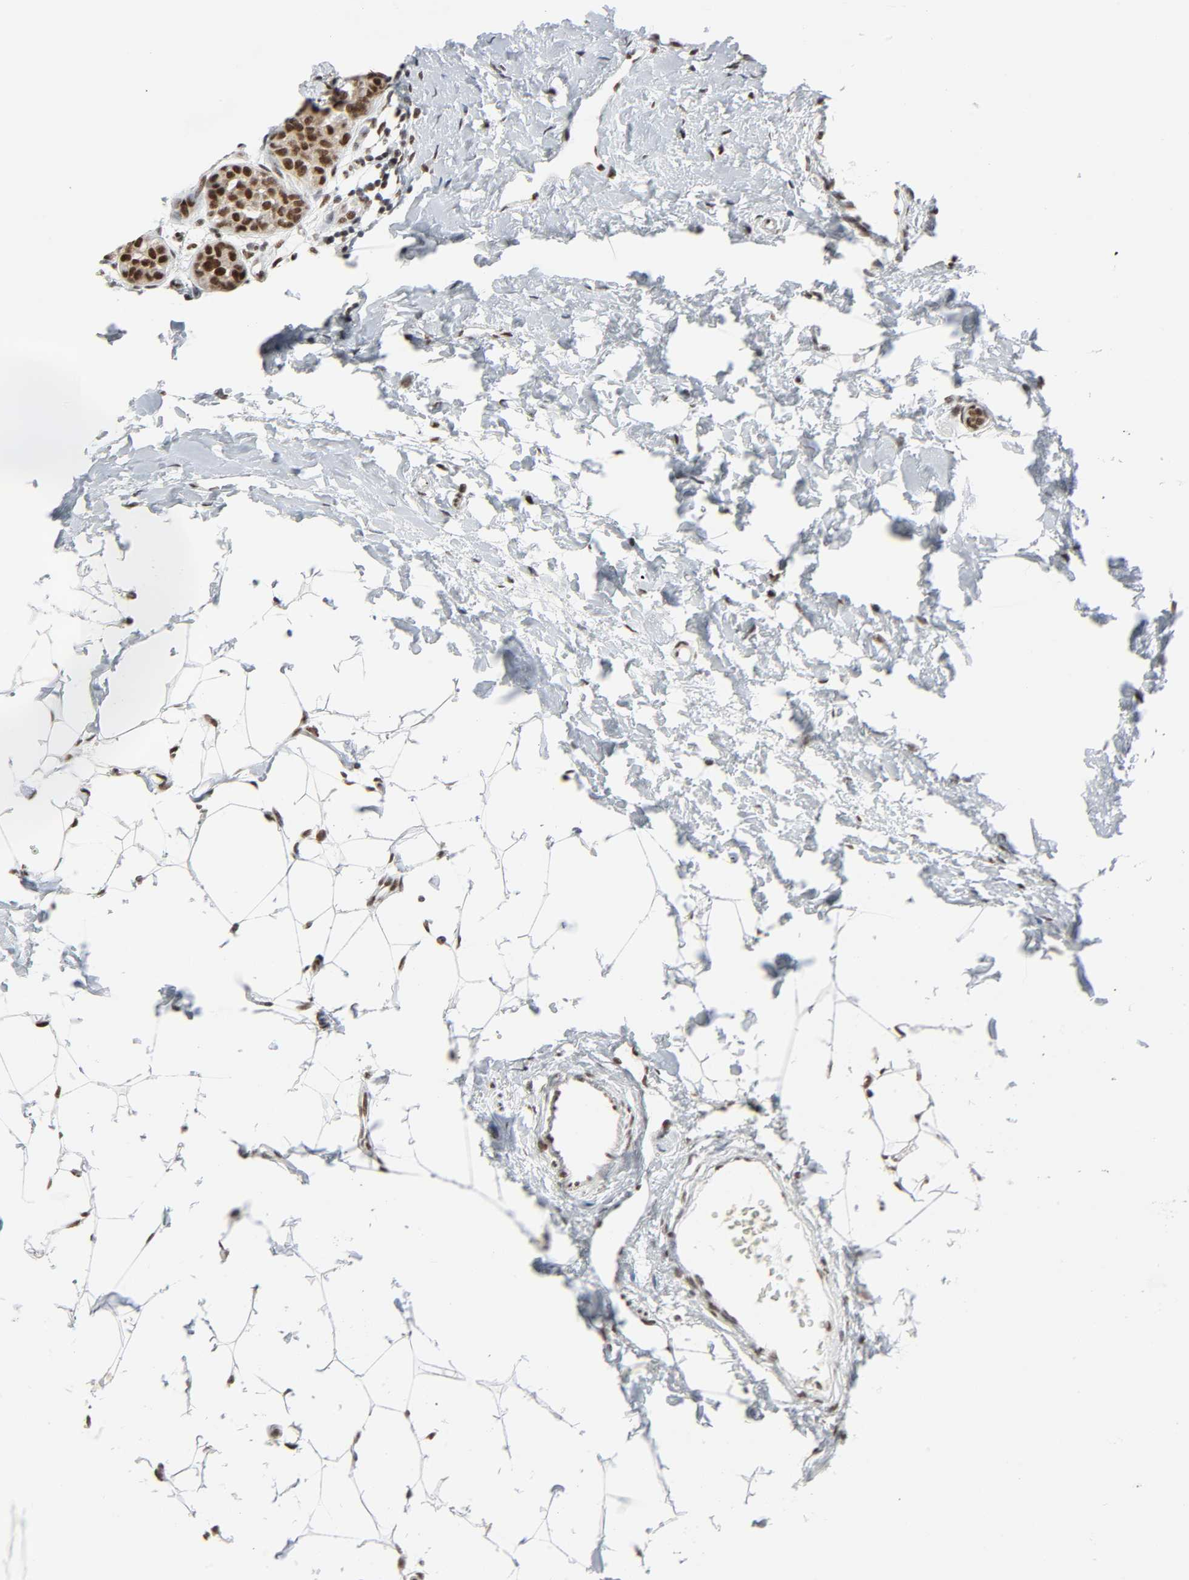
{"staining": {"intensity": "strong", "quantity": ">75%", "location": "nuclear"}, "tissue": "breast cancer", "cell_type": "Tumor cells", "image_type": "cancer", "snomed": [{"axis": "morphology", "description": "Lobular carcinoma, in situ"}, {"axis": "morphology", "description": "Lobular carcinoma"}, {"axis": "topography", "description": "Breast"}], "caption": "Lobular carcinoma (breast) stained for a protein shows strong nuclear positivity in tumor cells. (IHC, brightfield microscopy, high magnification).", "gene": "CDK7", "patient": {"sex": "female", "age": 41}}